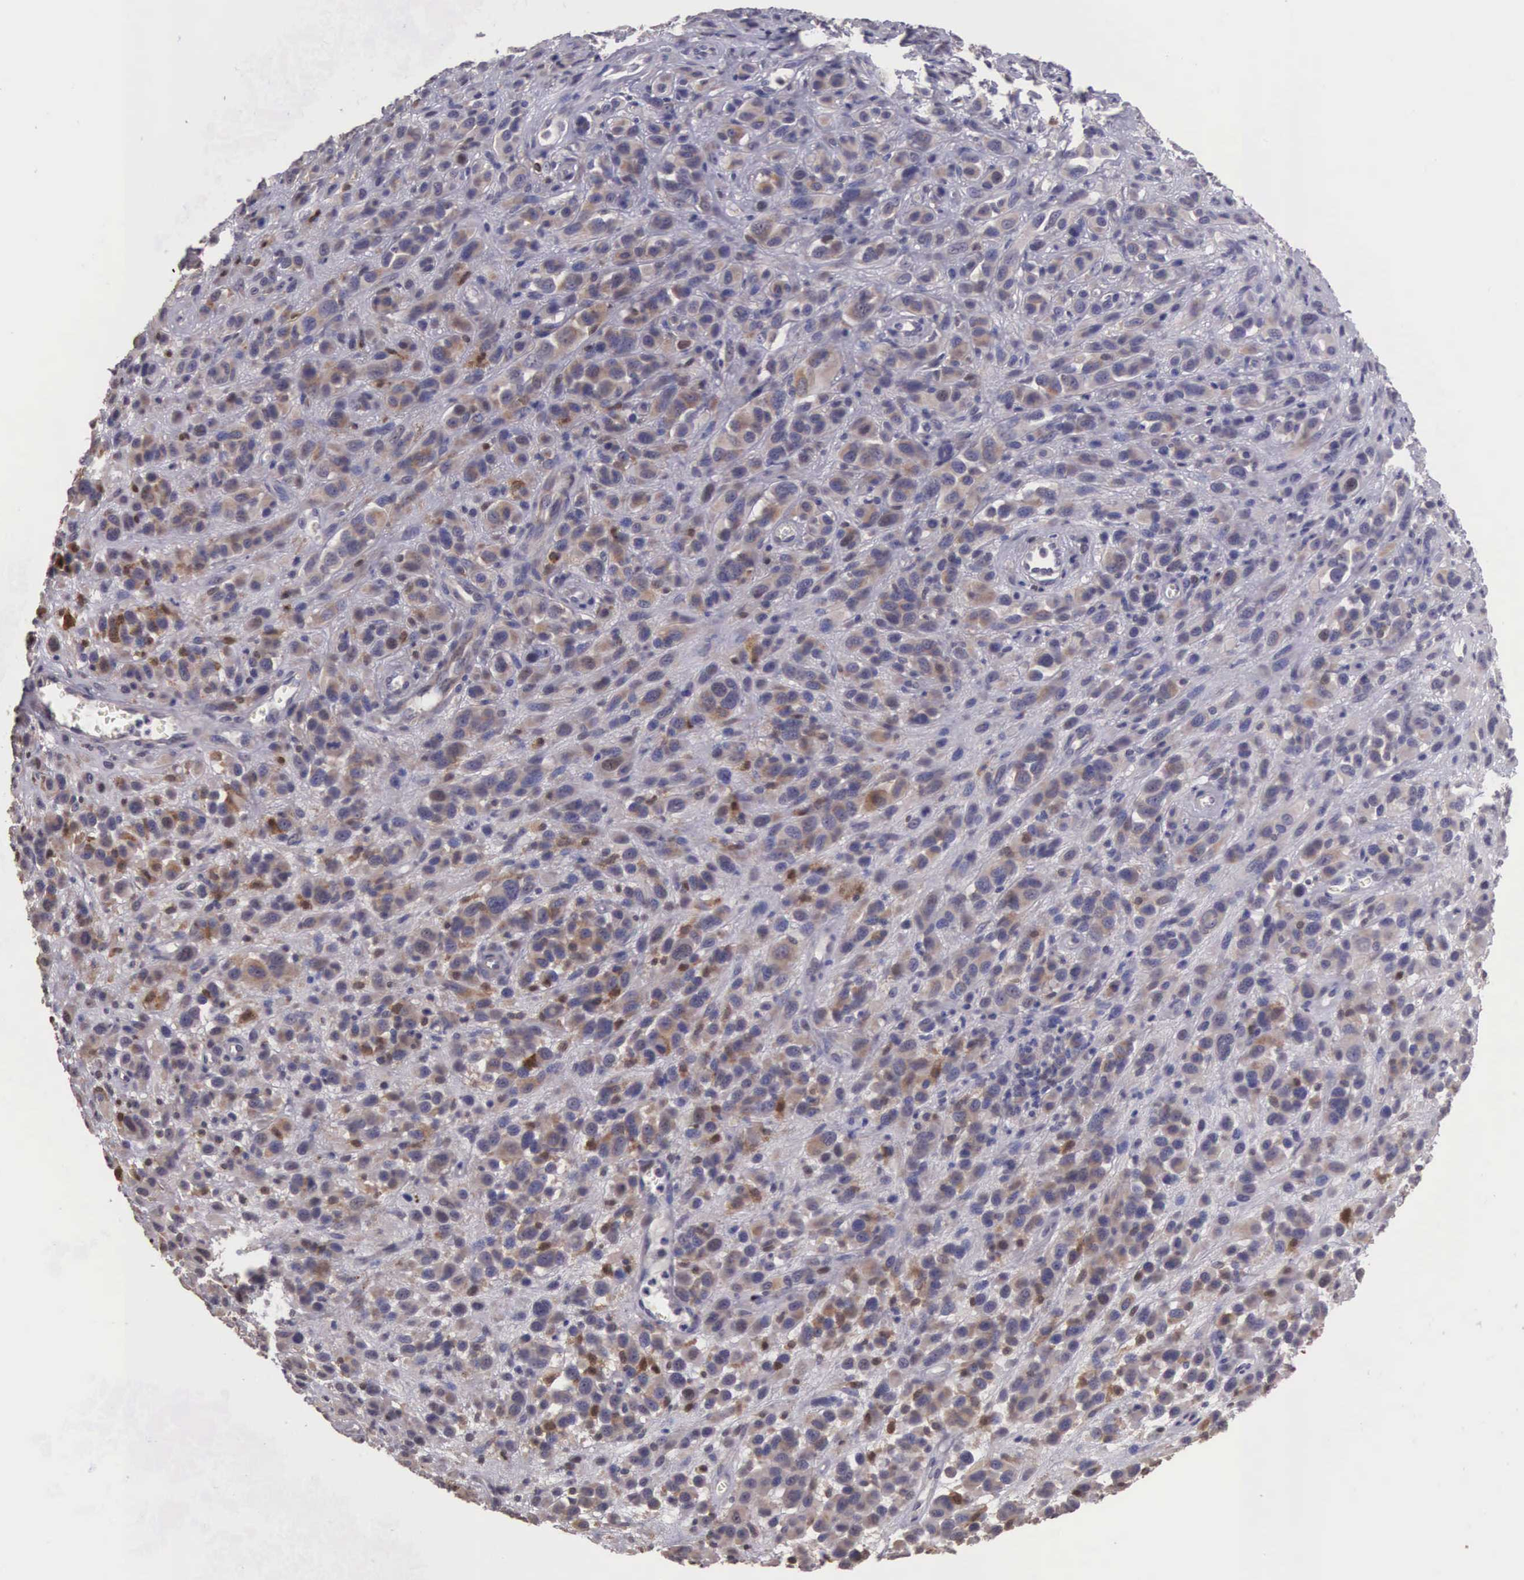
{"staining": {"intensity": "weak", "quantity": "25%-75%", "location": "cytoplasmic/membranous,nuclear"}, "tissue": "melanoma", "cell_type": "Tumor cells", "image_type": "cancer", "snomed": [{"axis": "morphology", "description": "Malignant melanoma, NOS"}, {"axis": "topography", "description": "Skin"}], "caption": "Weak cytoplasmic/membranous and nuclear expression is seen in approximately 25%-75% of tumor cells in melanoma. (Stains: DAB in brown, nuclei in blue, Microscopy: brightfield microscopy at high magnification).", "gene": "CDC45", "patient": {"sex": "male", "age": 51}}